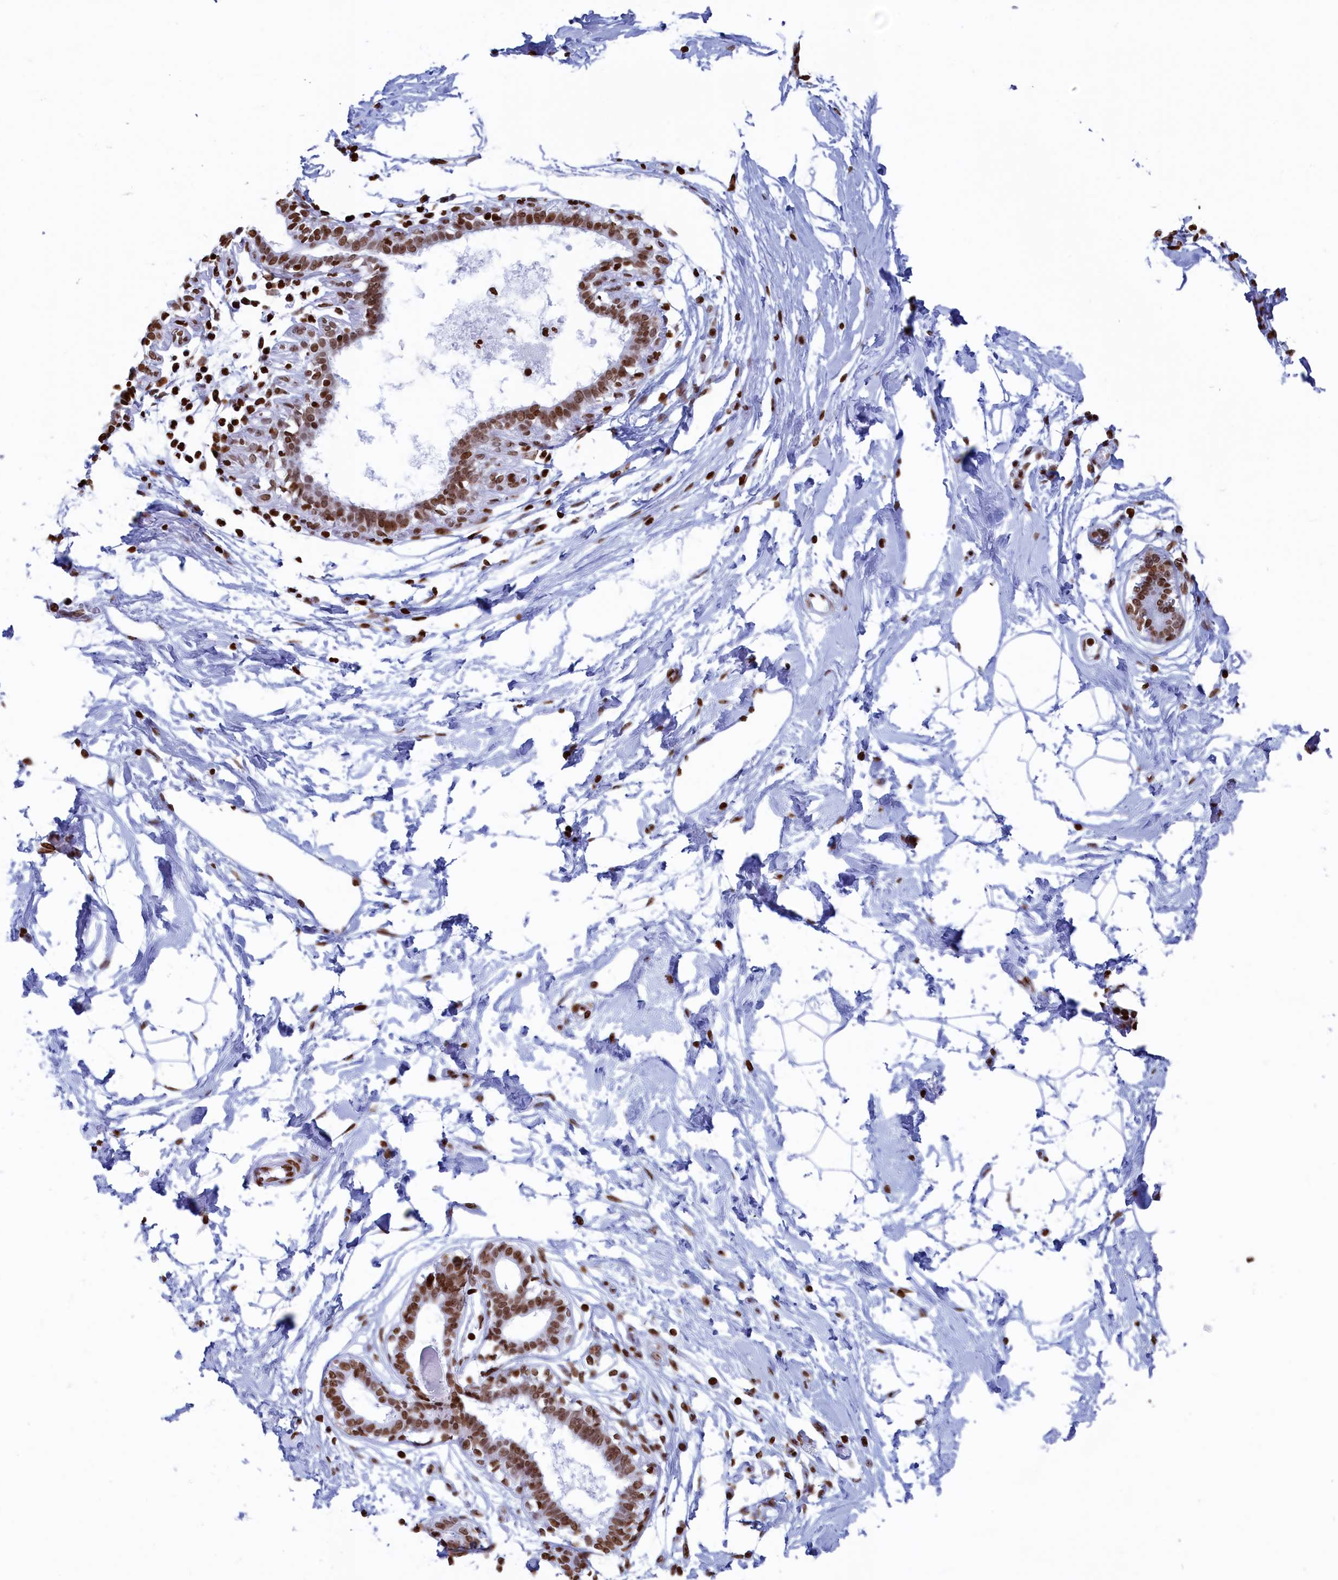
{"staining": {"intensity": "moderate", "quantity": ">75%", "location": "nuclear"}, "tissue": "breast", "cell_type": "Adipocytes", "image_type": "normal", "snomed": [{"axis": "morphology", "description": "Normal tissue, NOS"}, {"axis": "topography", "description": "Breast"}], "caption": "DAB immunohistochemical staining of benign human breast demonstrates moderate nuclear protein staining in about >75% of adipocytes. The staining is performed using DAB brown chromogen to label protein expression. The nuclei are counter-stained blue using hematoxylin.", "gene": "APOBEC3A", "patient": {"sex": "female", "age": 45}}